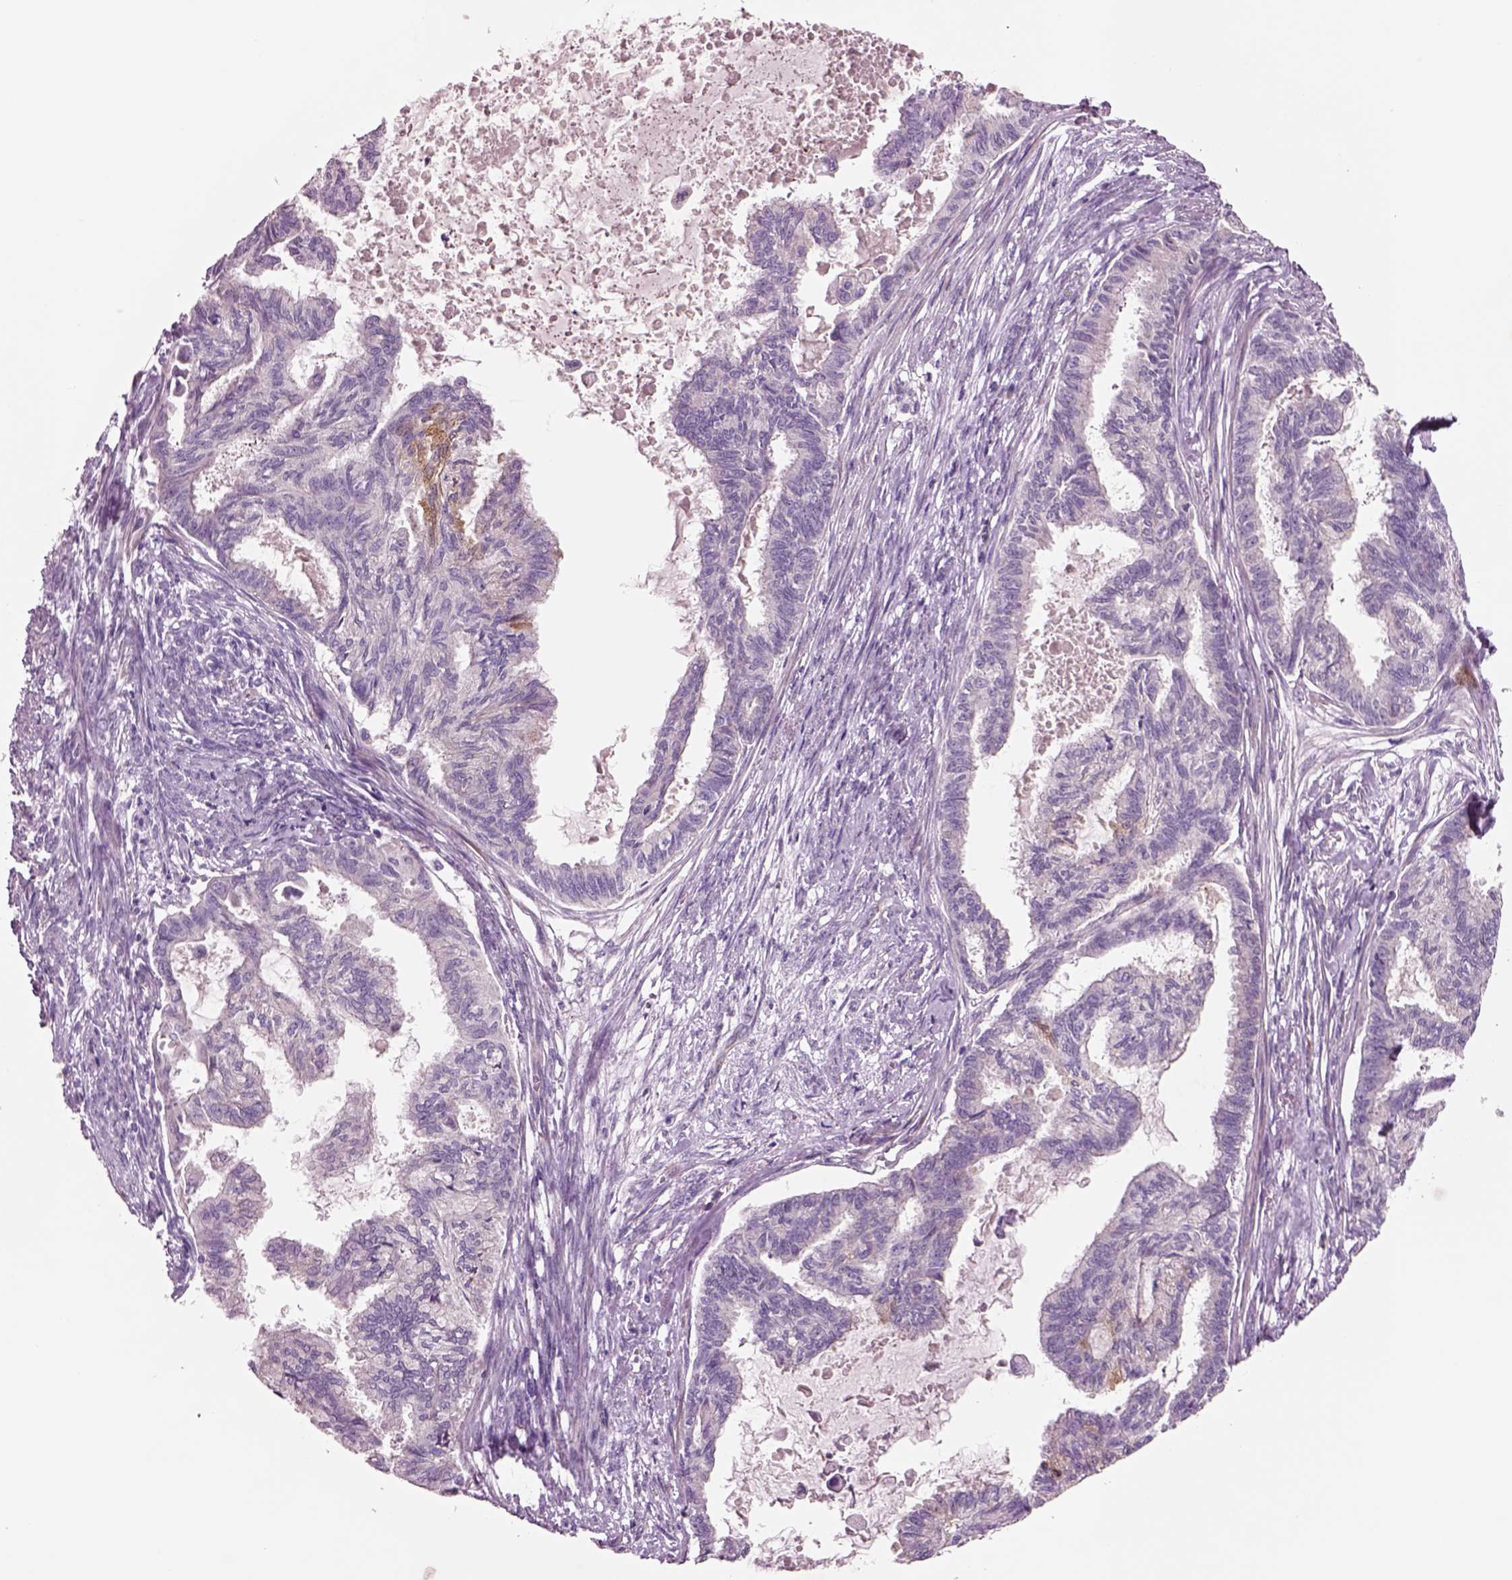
{"staining": {"intensity": "negative", "quantity": "none", "location": "none"}, "tissue": "endometrial cancer", "cell_type": "Tumor cells", "image_type": "cancer", "snomed": [{"axis": "morphology", "description": "Adenocarcinoma, NOS"}, {"axis": "topography", "description": "Endometrium"}], "caption": "There is no significant positivity in tumor cells of endometrial adenocarcinoma.", "gene": "PLPP7", "patient": {"sex": "female", "age": 86}}